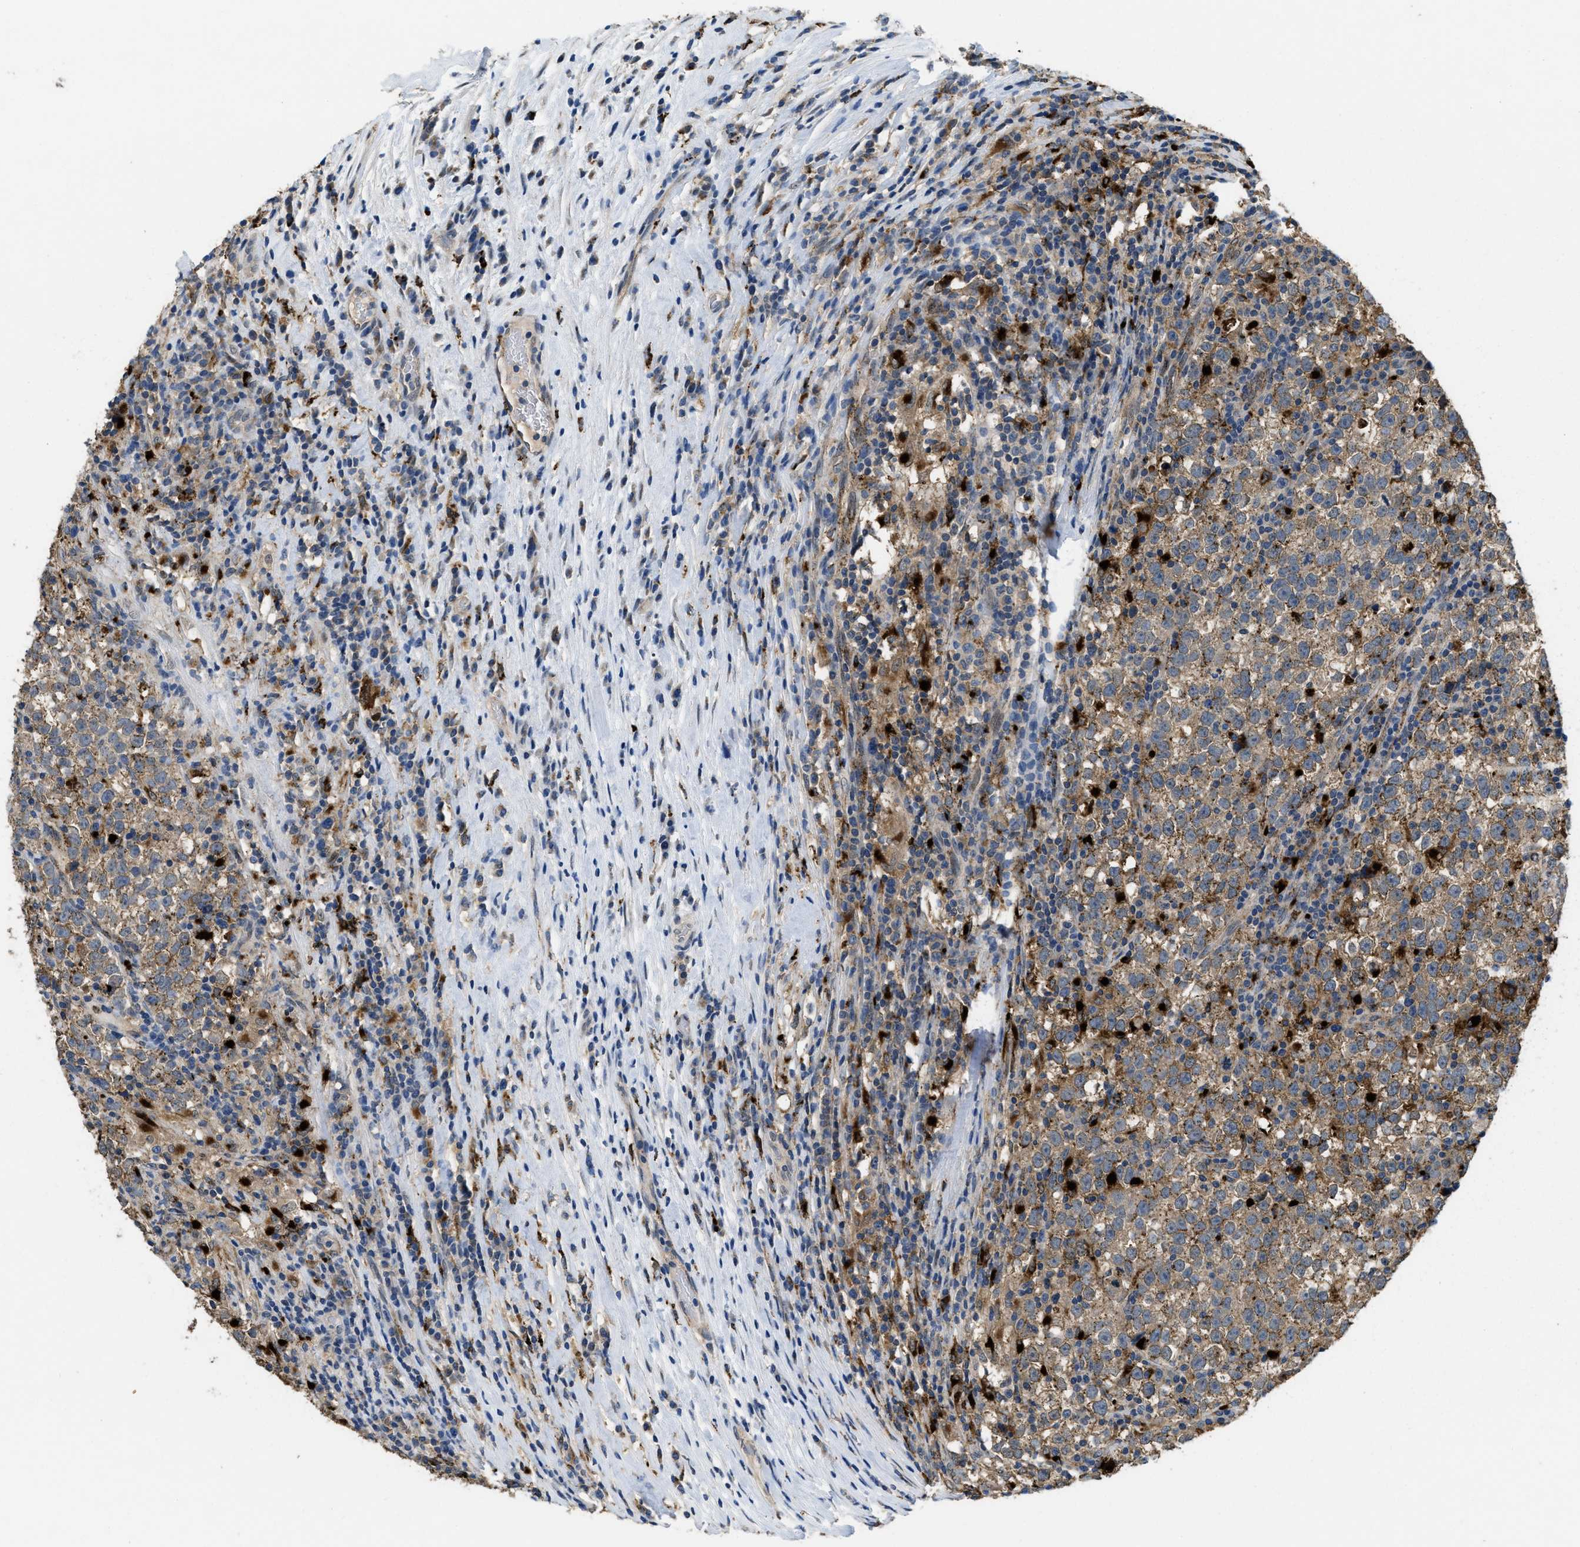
{"staining": {"intensity": "weak", "quantity": ">75%", "location": "cytoplasmic/membranous"}, "tissue": "testis cancer", "cell_type": "Tumor cells", "image_type": "cancer", "snomed": [{"axis": "morphology", "description": "Normal tissue, NOS"}, {"axis": "morphology", "description": "Seminoma, NOS"}, {"axis": "topography", "description": "Testis"}], "caption": "This image shows immunohistochemistry (IHC) staining of seminoma (testis), with low weak cytoplasmic/membranous staining in about >75% of tumor cells.", "gene": "BMPR2", "patient": {"sex": "male", "age": 43}}